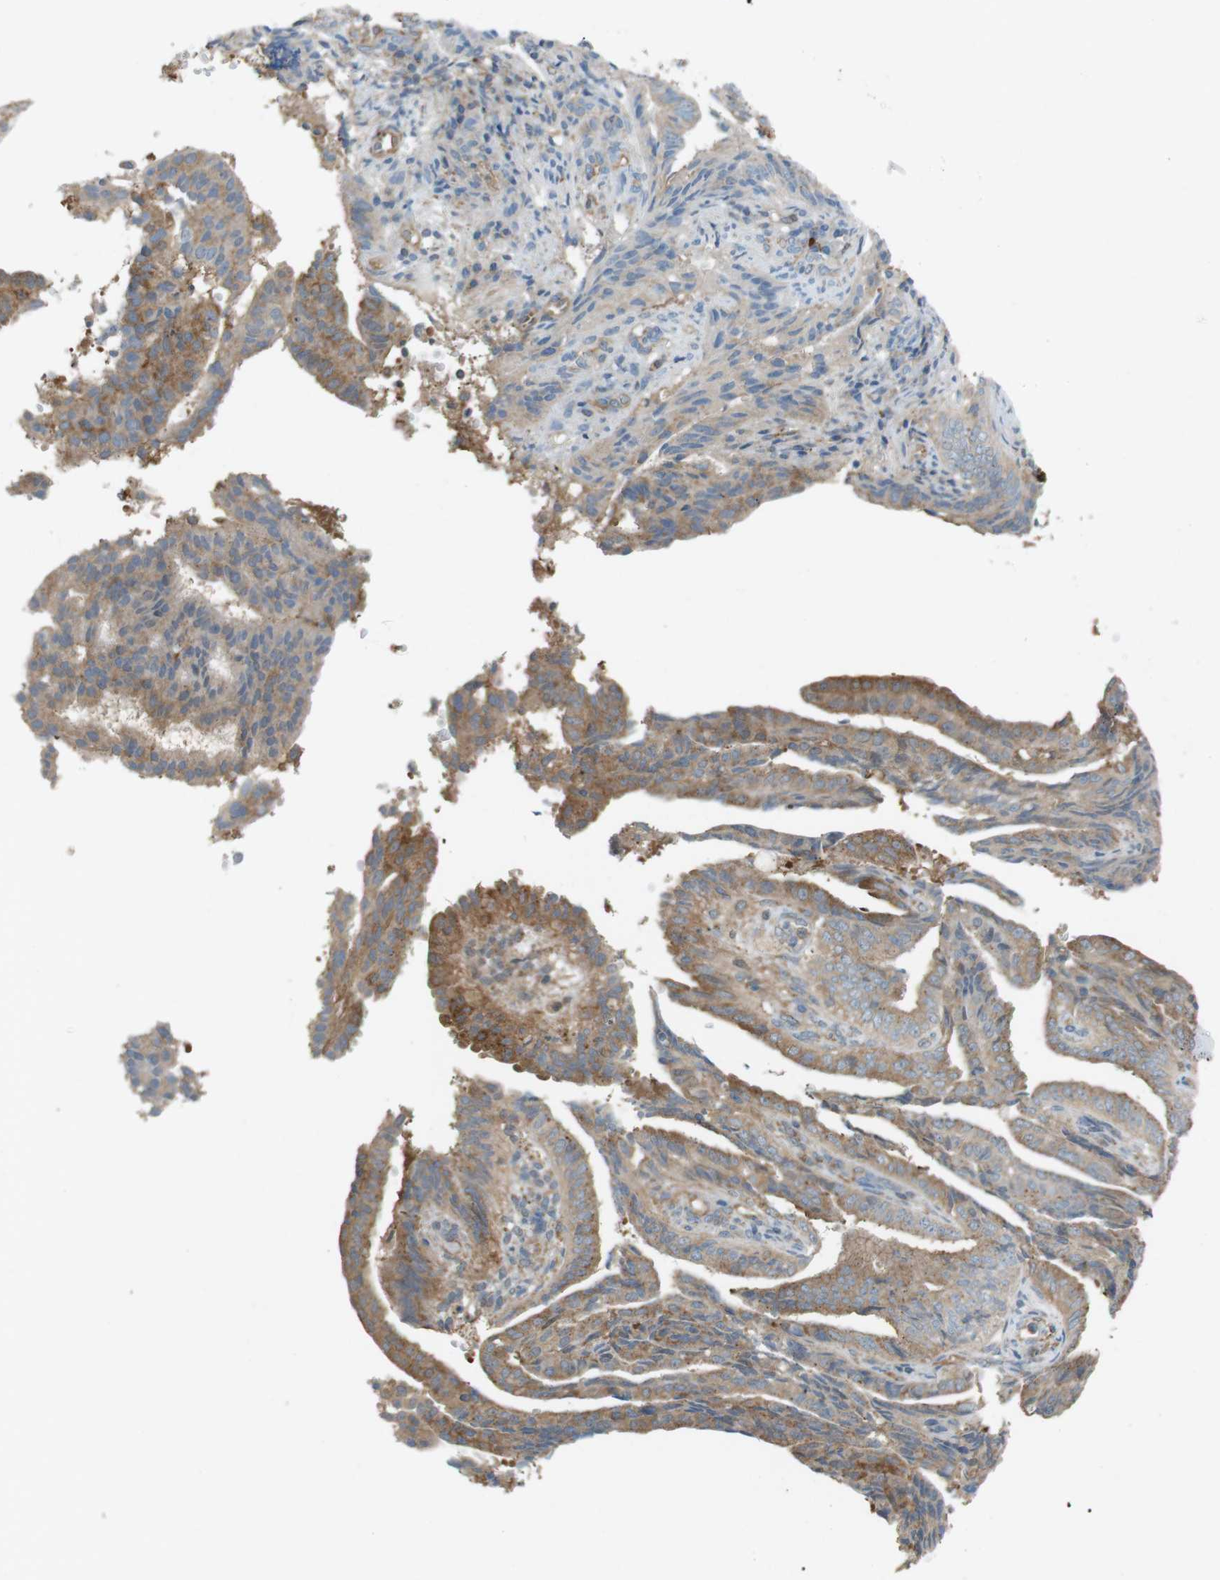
{"staining": {"intensity": "moderate", "quantity": ">75%", "location": "cytoplasmic/membranous"}, "tissue": "endometrial cancer", "cell_type": "Tumor cells", "image_type": "cancer", "snomed": [{"axis": "morphology", "description": "Adenocarcinoma, NOS"}, {"axis": "topography", "description": "Endometrium"}], "caption": "Immunohistochemical staining of adenocarcinoma (endometrial) shows medium levels of moderate cytoplasmic/membranous protein positivity in approximately >75% of tumor cells.", "gene": "PEPD", "patient": {"sex": "female", "age": 58}}